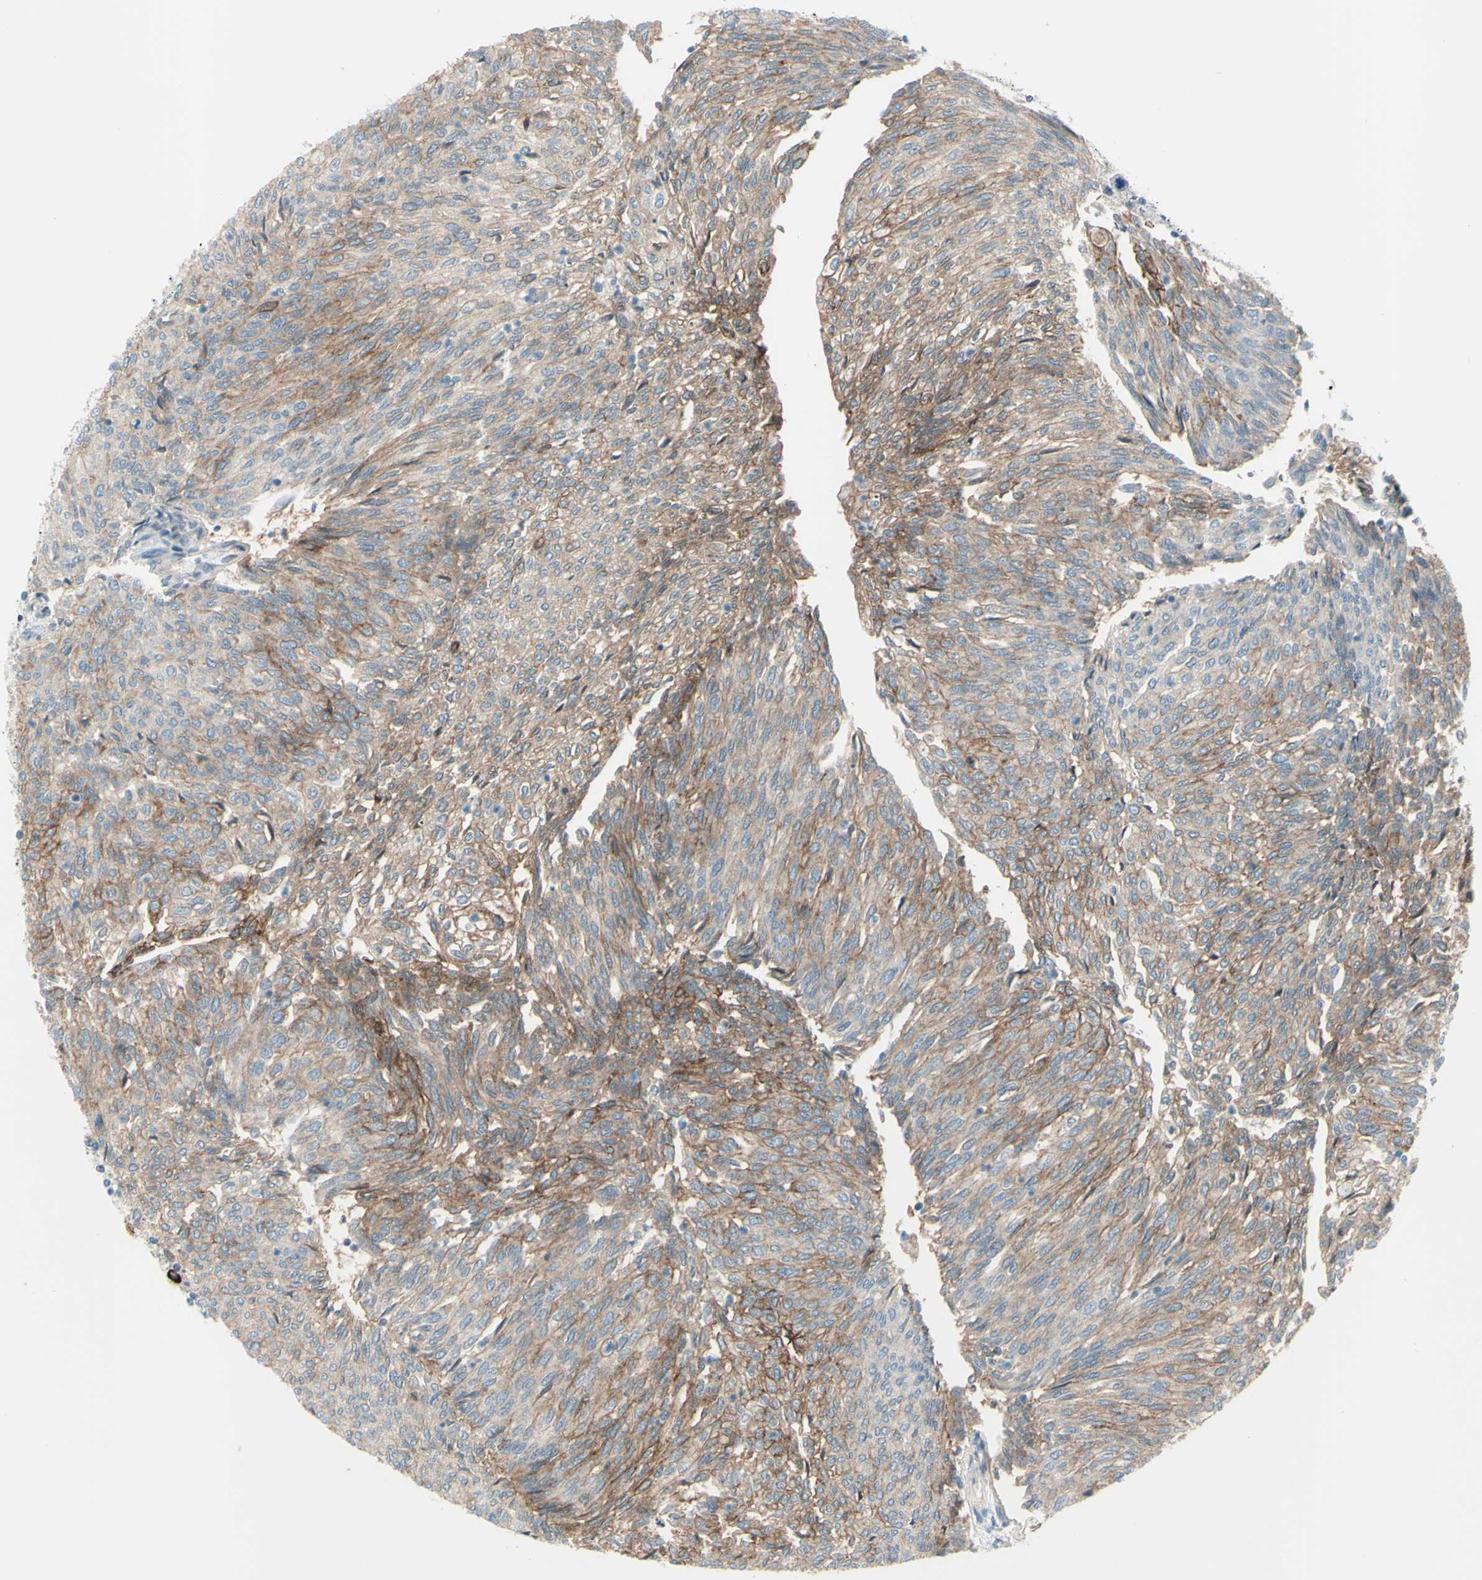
{"staining": {"intensity": "moderate", "quantity": ">75%", "location": "cytoplasmic/membranous"}, "tissue": "urothelial cancer", "cell_type": "Tumor cells", "image_type": "cancer", "snomed": [{"axis": "morphology", "description": "Urothelial carcinoma, Low grade"}, {"axis": "topography", "description": "Urinary bladder"}], "caption": "Tumor cells show medium levels of moderate cytoplasmic/membranous expression in approximately >75% of cells in human urothelial cancer. The protein is stained brown, and the nuclei are stained in blue (DAB IHC with brightfield microscopy, high magnification).", "gene": "LRRK1", "patient": {"sex": "female", "age": 79}}